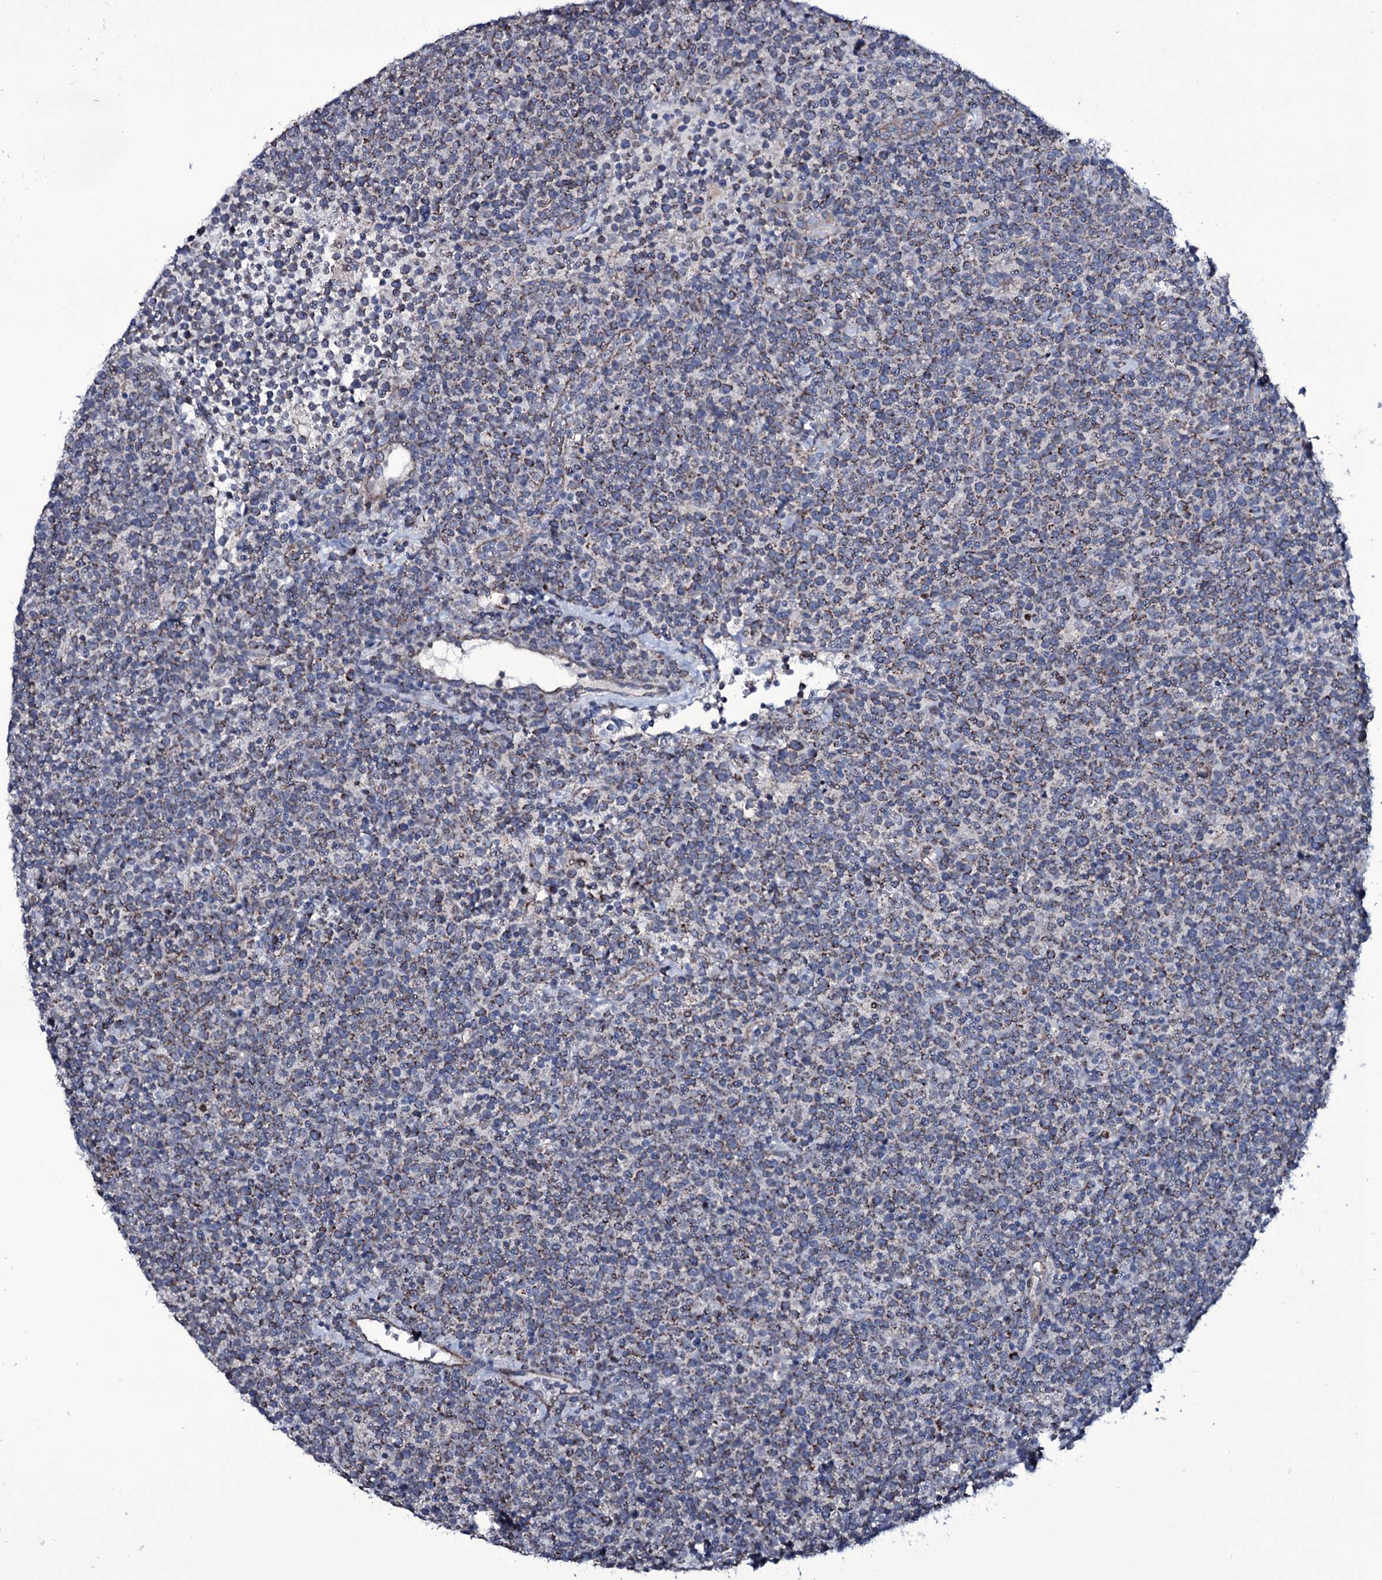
{"staining": {"intensity": "moderate", "quantity": "25%-75%", "location": "cytoplasmic/membranous"}, "tissue": "lymphoma", "cell_type": "Tumor cells", "image_type": "cancer", "snomed": [{"axis": "morphology", "description": "Malignant lymphoma, non-Hodgkin's type, High grade"}, {"axis": "topography", "description": "Lymph node"}], "caption": "Malignant lymphoma, non-Hodgkin's type (high-grade) tissue exhibits moderate cytoplasmic/membranous staining in about 25%-75% of tumor cells, visualized by immunohistochemistry.", "gene": "WIPF3", "patient": {"sex": "male", "age": 61}}